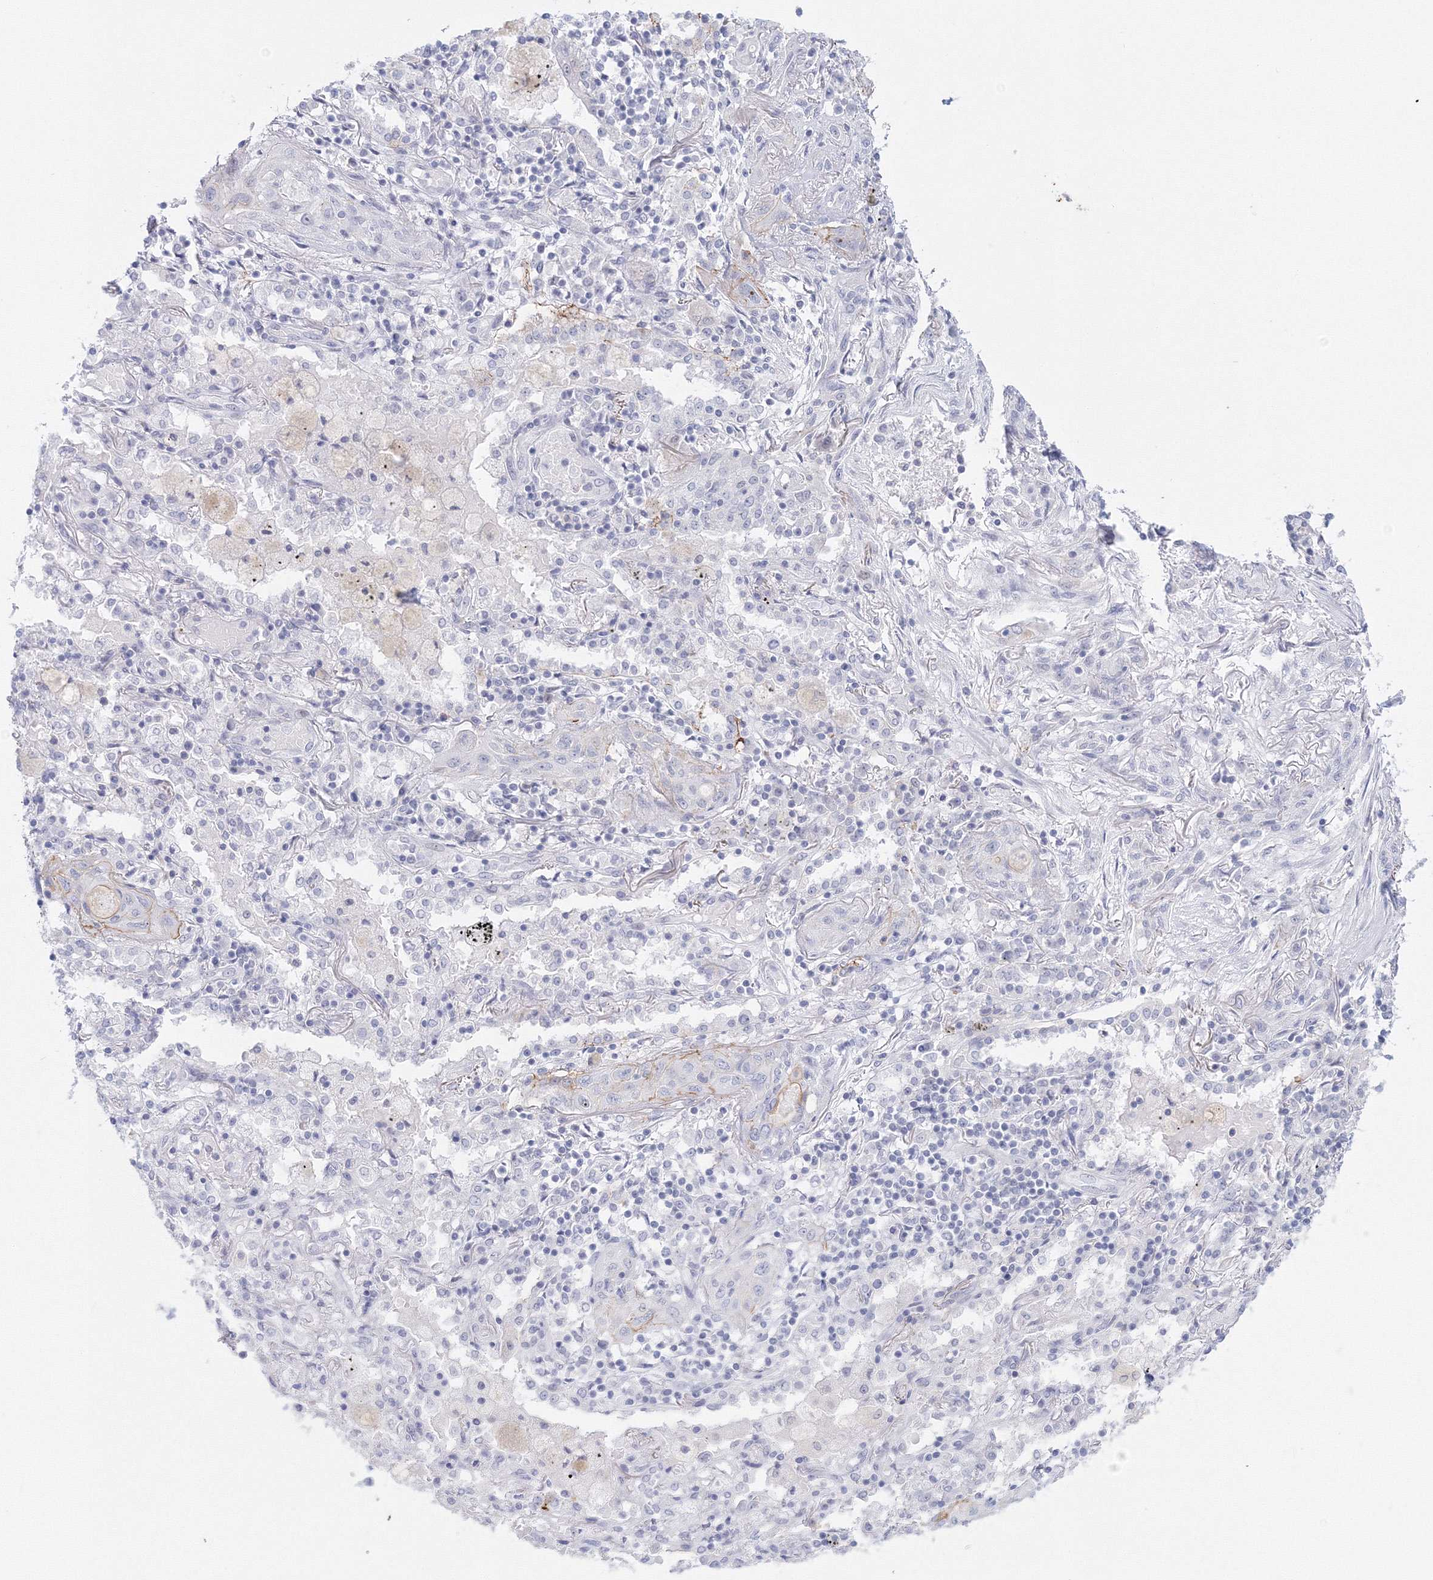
{"staining": {"intensity": "negative", "quantity": "none", "location": "none"}, "tissue": "lung cancer", "cell_type": "Tumor cells", "image_type": "cancer", "snomed": [{"axis": "morphology", "description": "Squamous cell carcinoma, NOS"}, {"axis": "topography", "description": "Lung"}], "caption": "This is an immunohistochemistry (IHC) histopathology image of human lung squamous cell carcinoma. There is no positivity in tumor cells.", "gene": "VSIG1", "patient": {"sex": "female", "age": 47}}